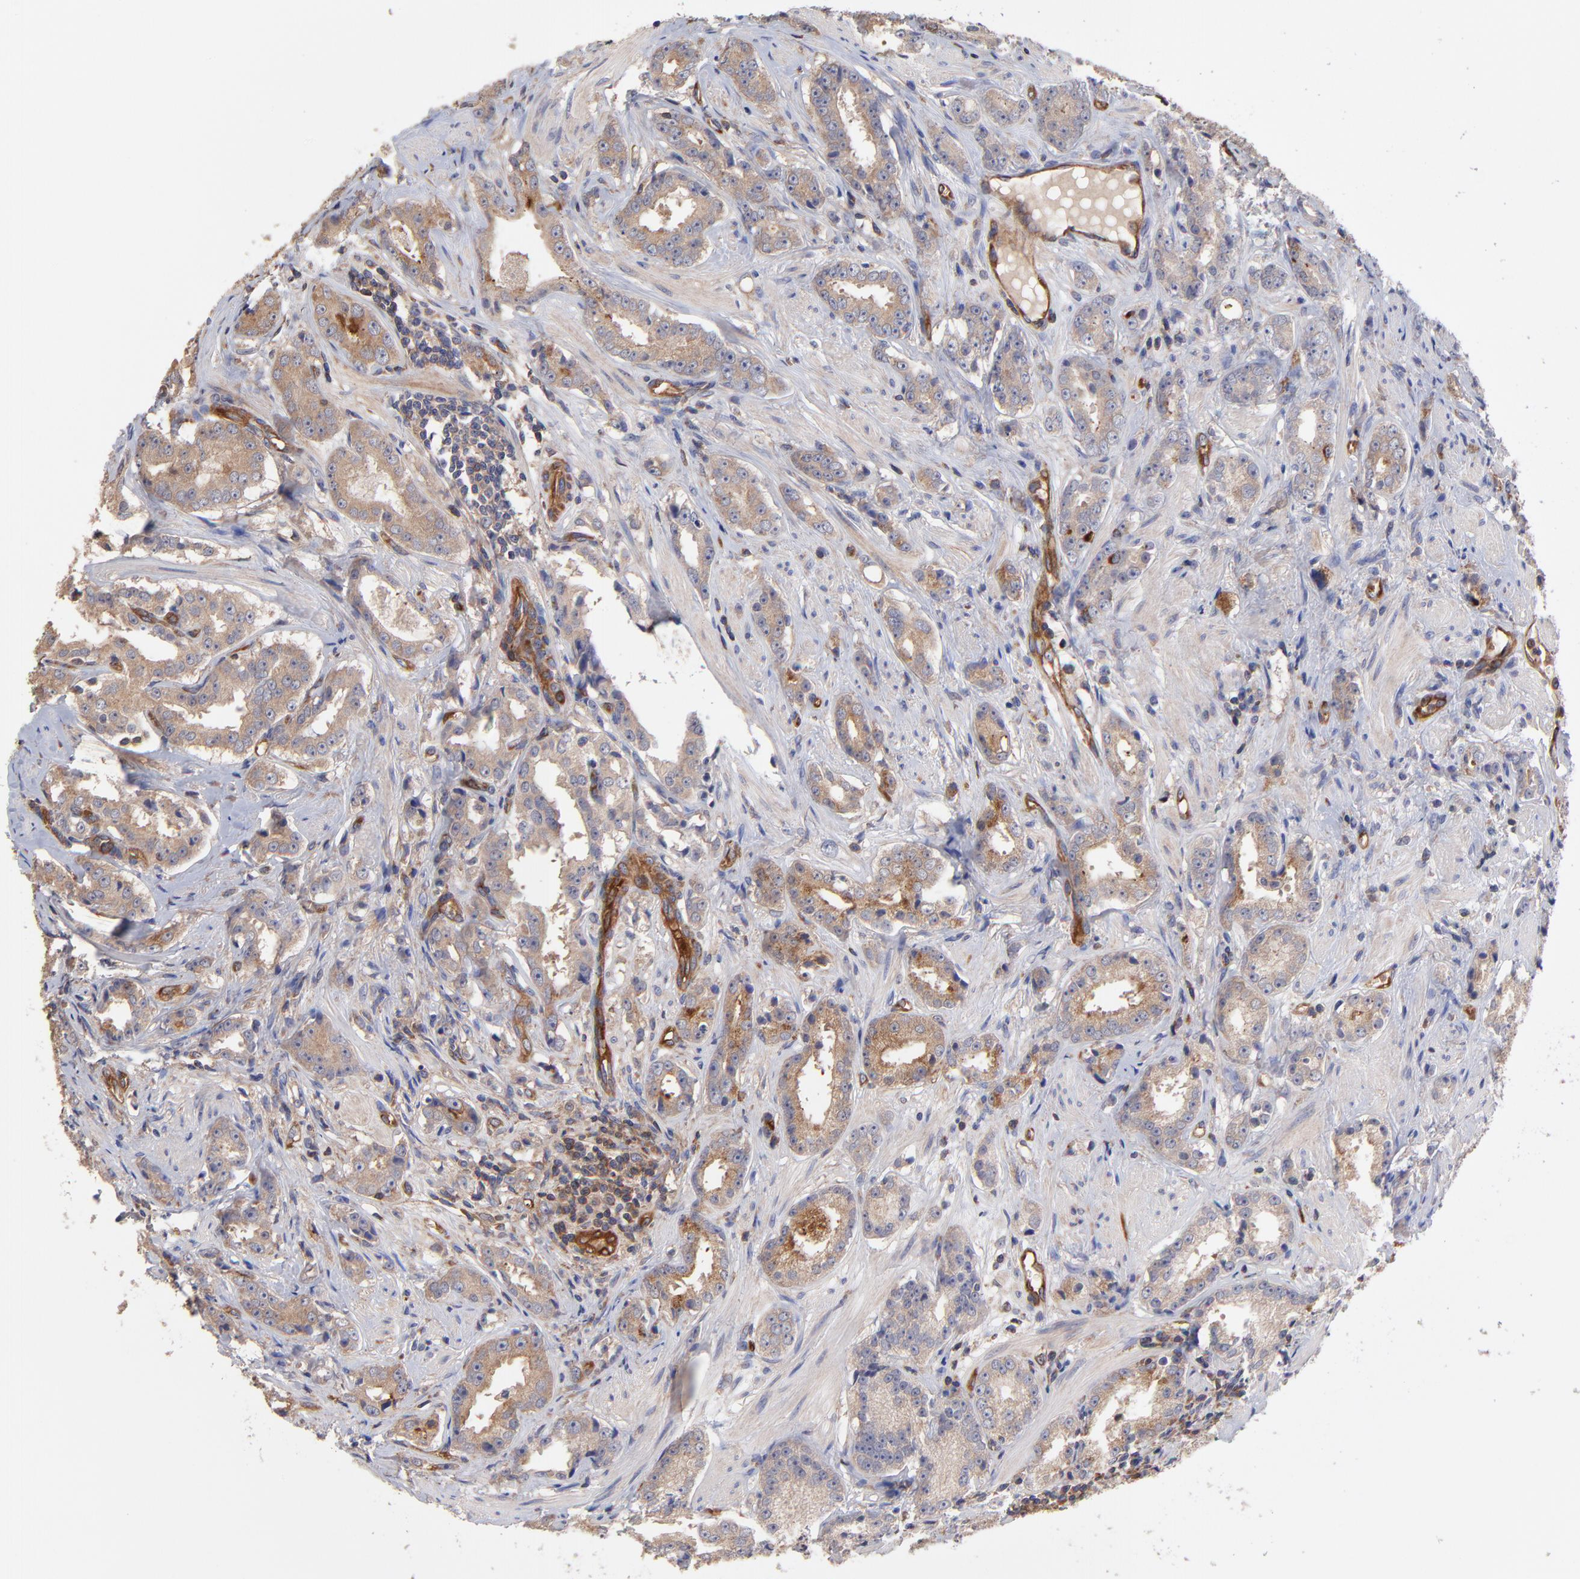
{"staining": {"intensity": "moderate", "quantity": ">75%", "location": "cytoplasmic/membranous"}, "tissue": "prostate cancer", "cell_type": "Tumor cells", "image_type": "cancer", "snomed": [{"axis": "morphology", "description": "Adenocarcinoma, Medium grade"}, {"axis": "topography", "description": "Prostate"}], "caption": "A brown stain shows moderate cytoplasmic/membranous positivity of a protein in medium-grade adenocarcinoma (prostate) tumor cells.", "gene": "ASB7", "patient": {"sex": "male", "age": 53}}